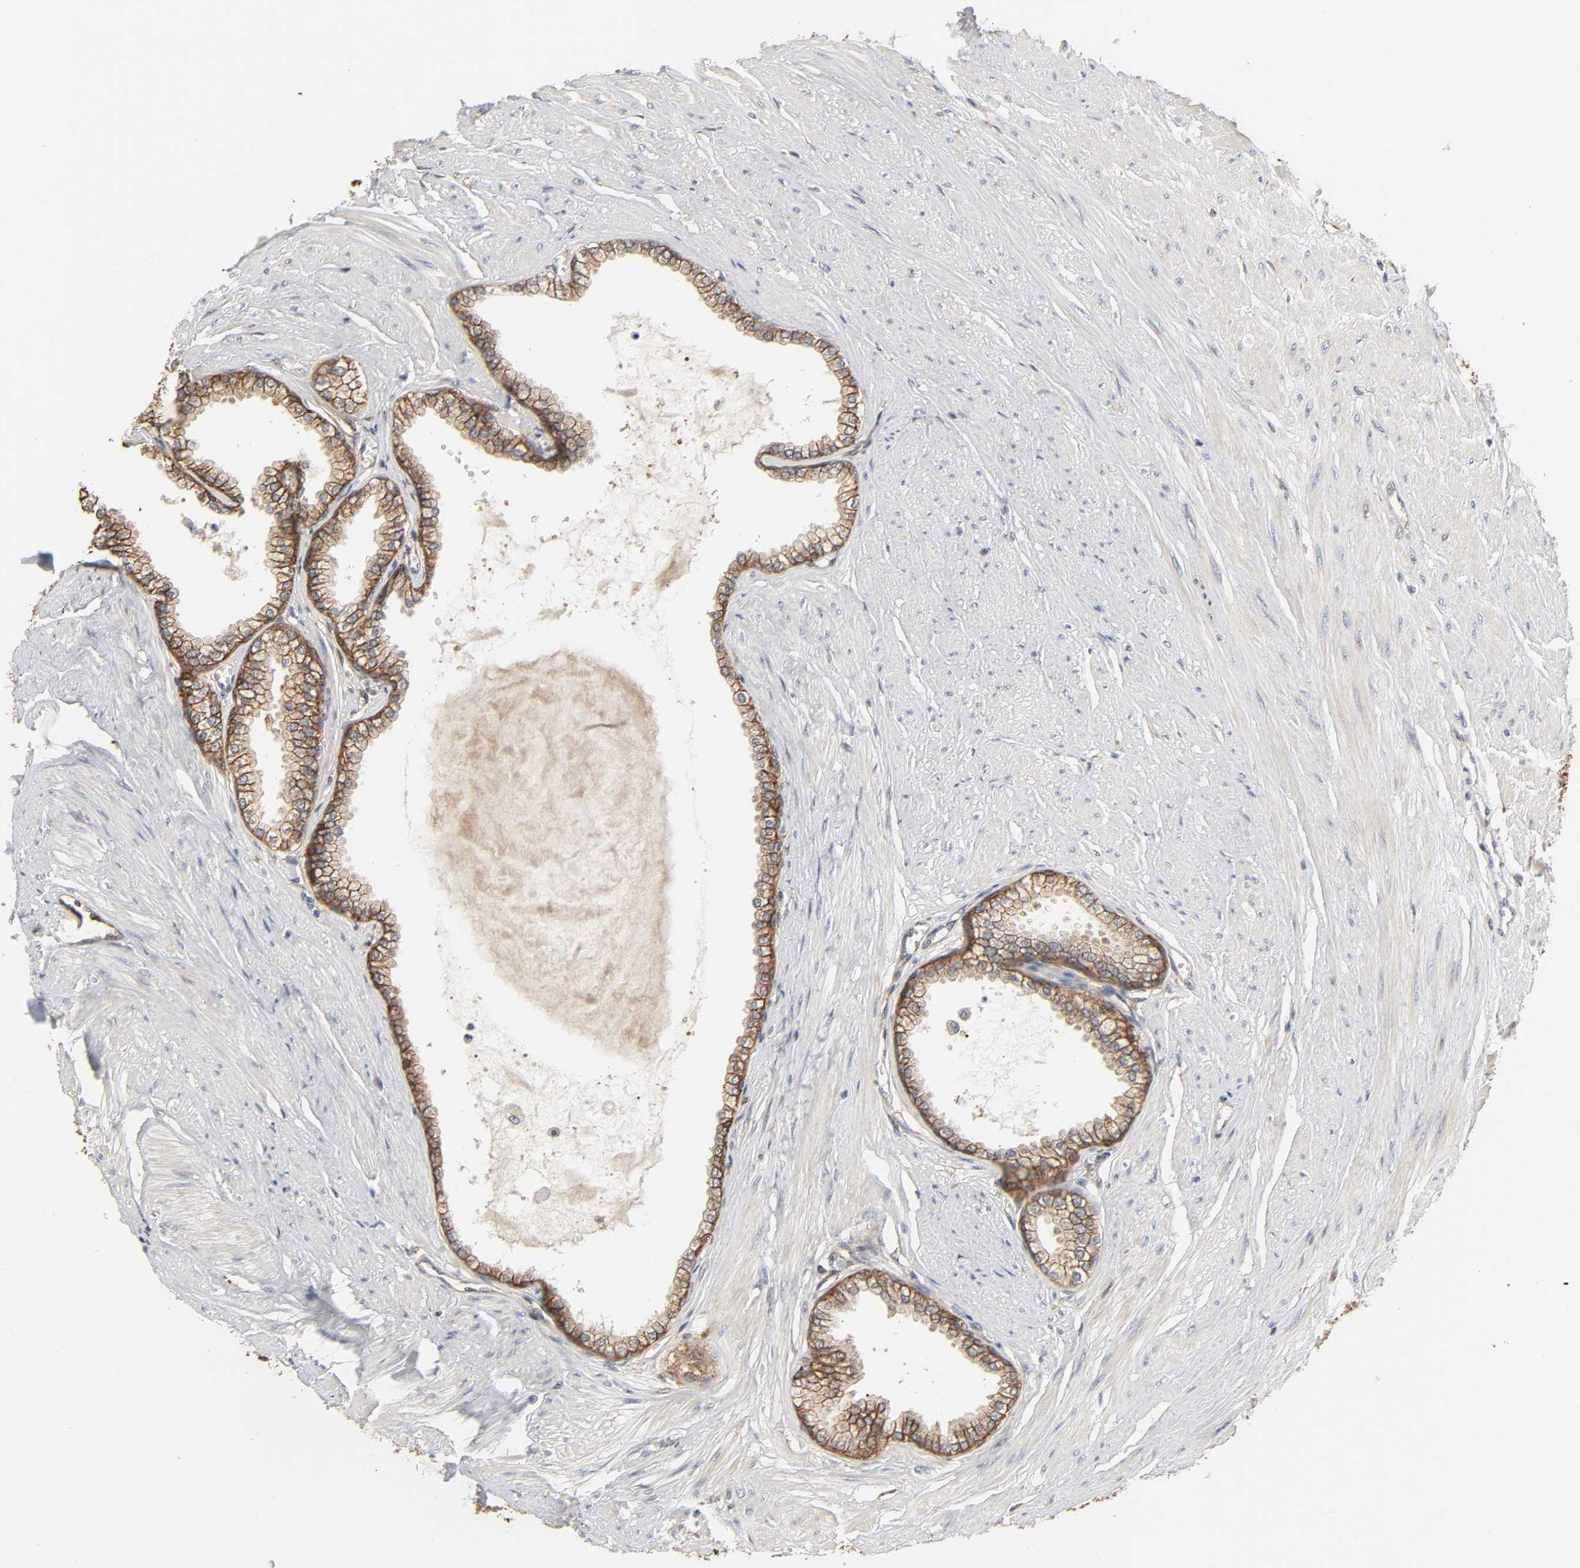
{"staining": {"intensity": "strong", "quantity": ">75%", "location": "cytoplasmic/membranous"}, "tissue": "prostate", "cell_type": "Glandular cells", "image_type": "normal", "snomed": [{"axis": "morphology", "description": "Normal tissue, NOS"}, {"axis": "topography", "description": "Prostate"}], "caption": "IHC (DAB (3,3'-diaminobenzidine)) staining of unremarkable human prostate exhibits strong cytoplasmic/membranous protein staining in about >75% of glandular cells. (IHC, brightfield microscopy, high magnification).", "gene": "NDRG2", "patient": {"sex": "male", "age": 64}}